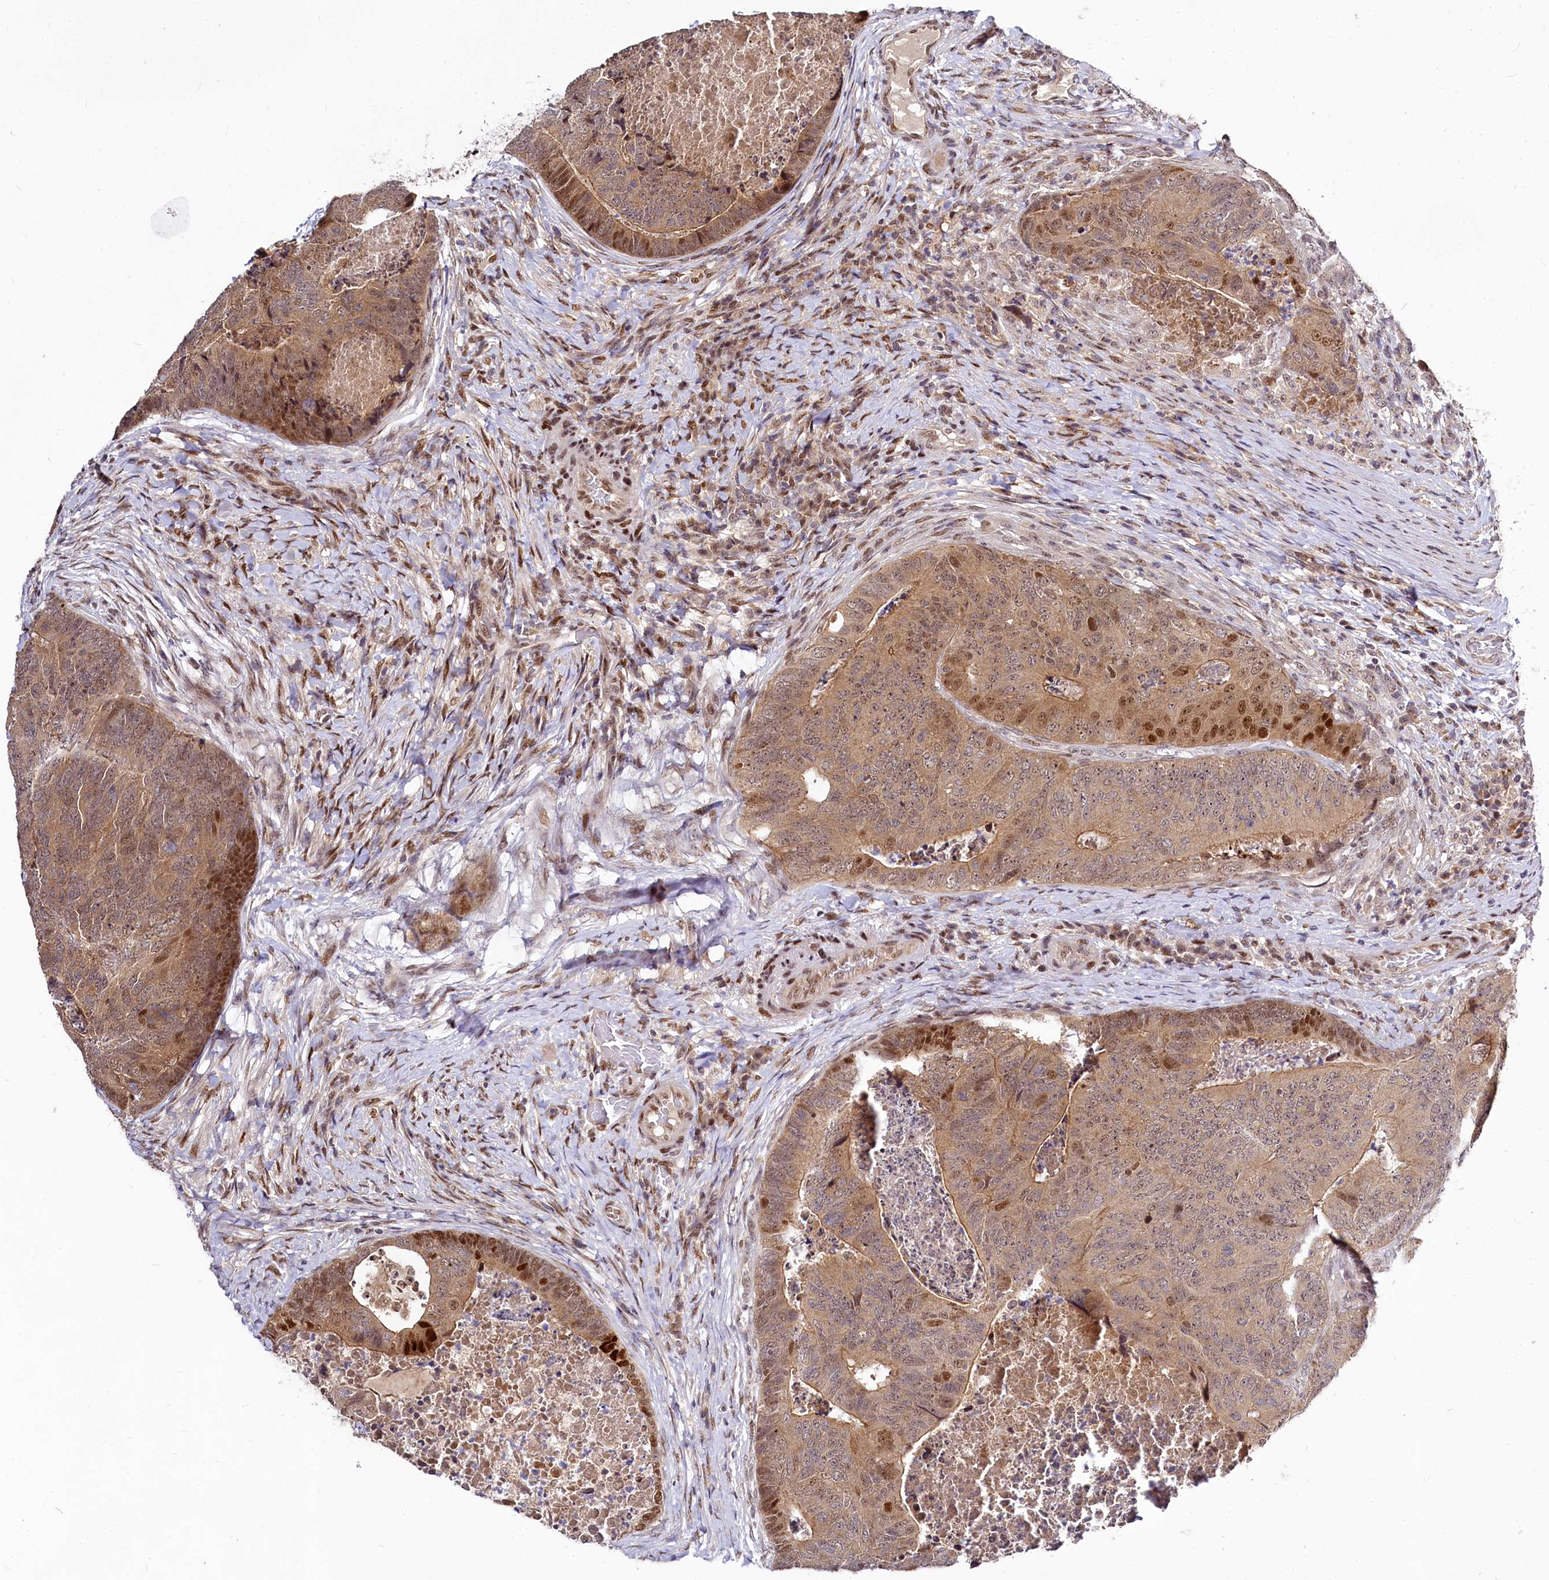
{"staining": {"intensity": "moderate", "quantity": ">75%", "location": "cytoplasmic/membranous,nuclear"}, "tissue": "colorectal cancer", "cell_type": "Tumor cells", "image_type": "cancer", "snomed": [{"axis": "morphology", "description": "Adenocarcinoma, NOS"}, {"axis": "topography", "description": "Colon"}], "caption": "About >75% of tumor cells in colorectal cancer demonstrate moderate cytoplasmic/membranous and nuclear protein staining as visualized by brown immunohistochemical staining.", "gene": "MAML2", "patient": {"sex": "female", "age": 67}}